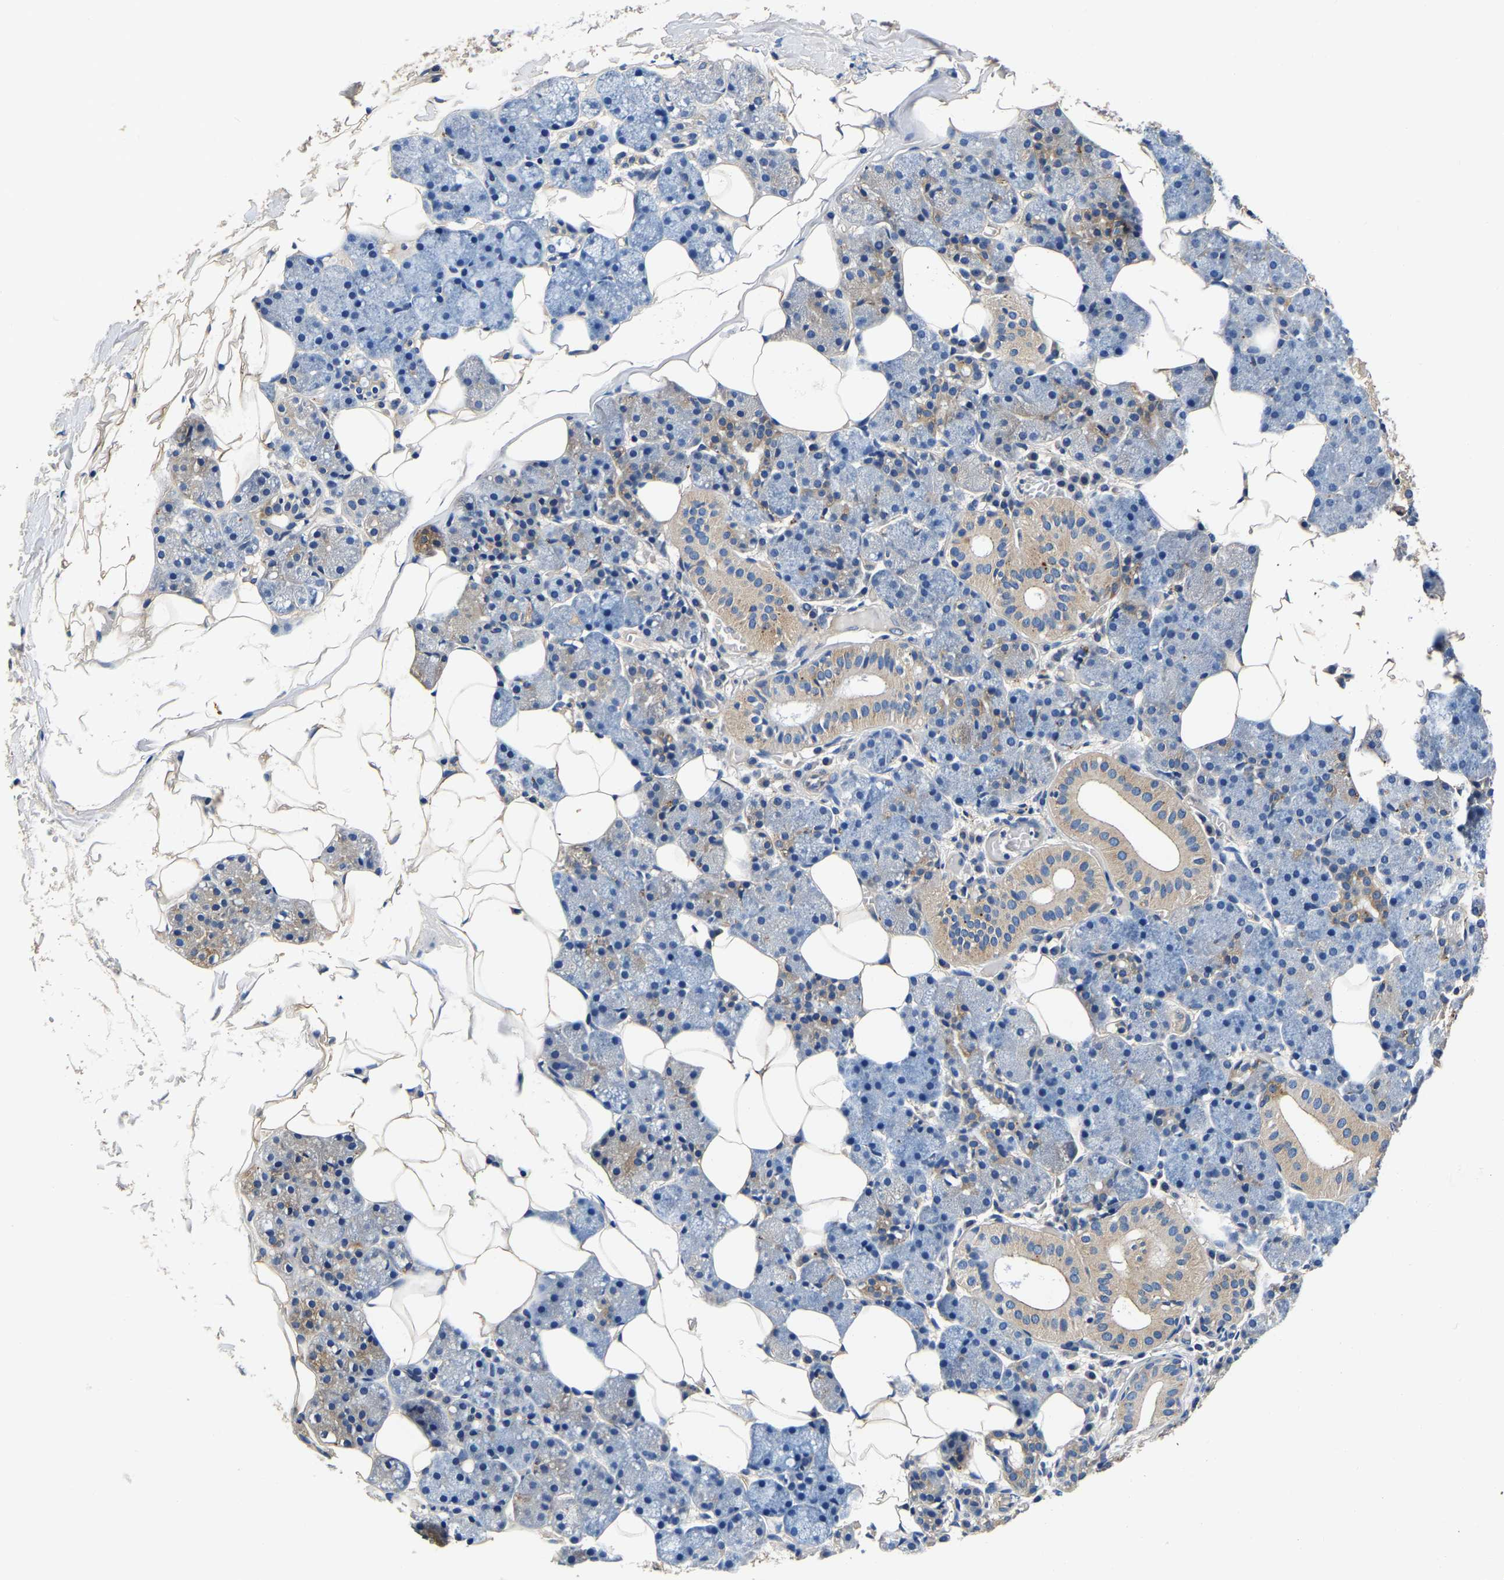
{"staining": {"intensity": "moderate", "quantity": "25%-75%", "location": "cytoplasmic/membranous"}, "tissue": "salivary gland", "cell_type": "Glandular cells", "image_type": "normal", "snomed": [{"axis": "morphology", "description": "Normal tissue, NOS"}, {"axis": "topography", "description": "Salivary gland"}], "caption": "Protein expression analysis of unremarkable salivary gland shows moderate cytoplasmic/membranous positivity in approximately 25%-75% of glandular cells. (DAB IHC with brightfield microscopy, high magnification).", "gene": "SH3GLB1", "patient": {"sex": "female", "age": 33}}